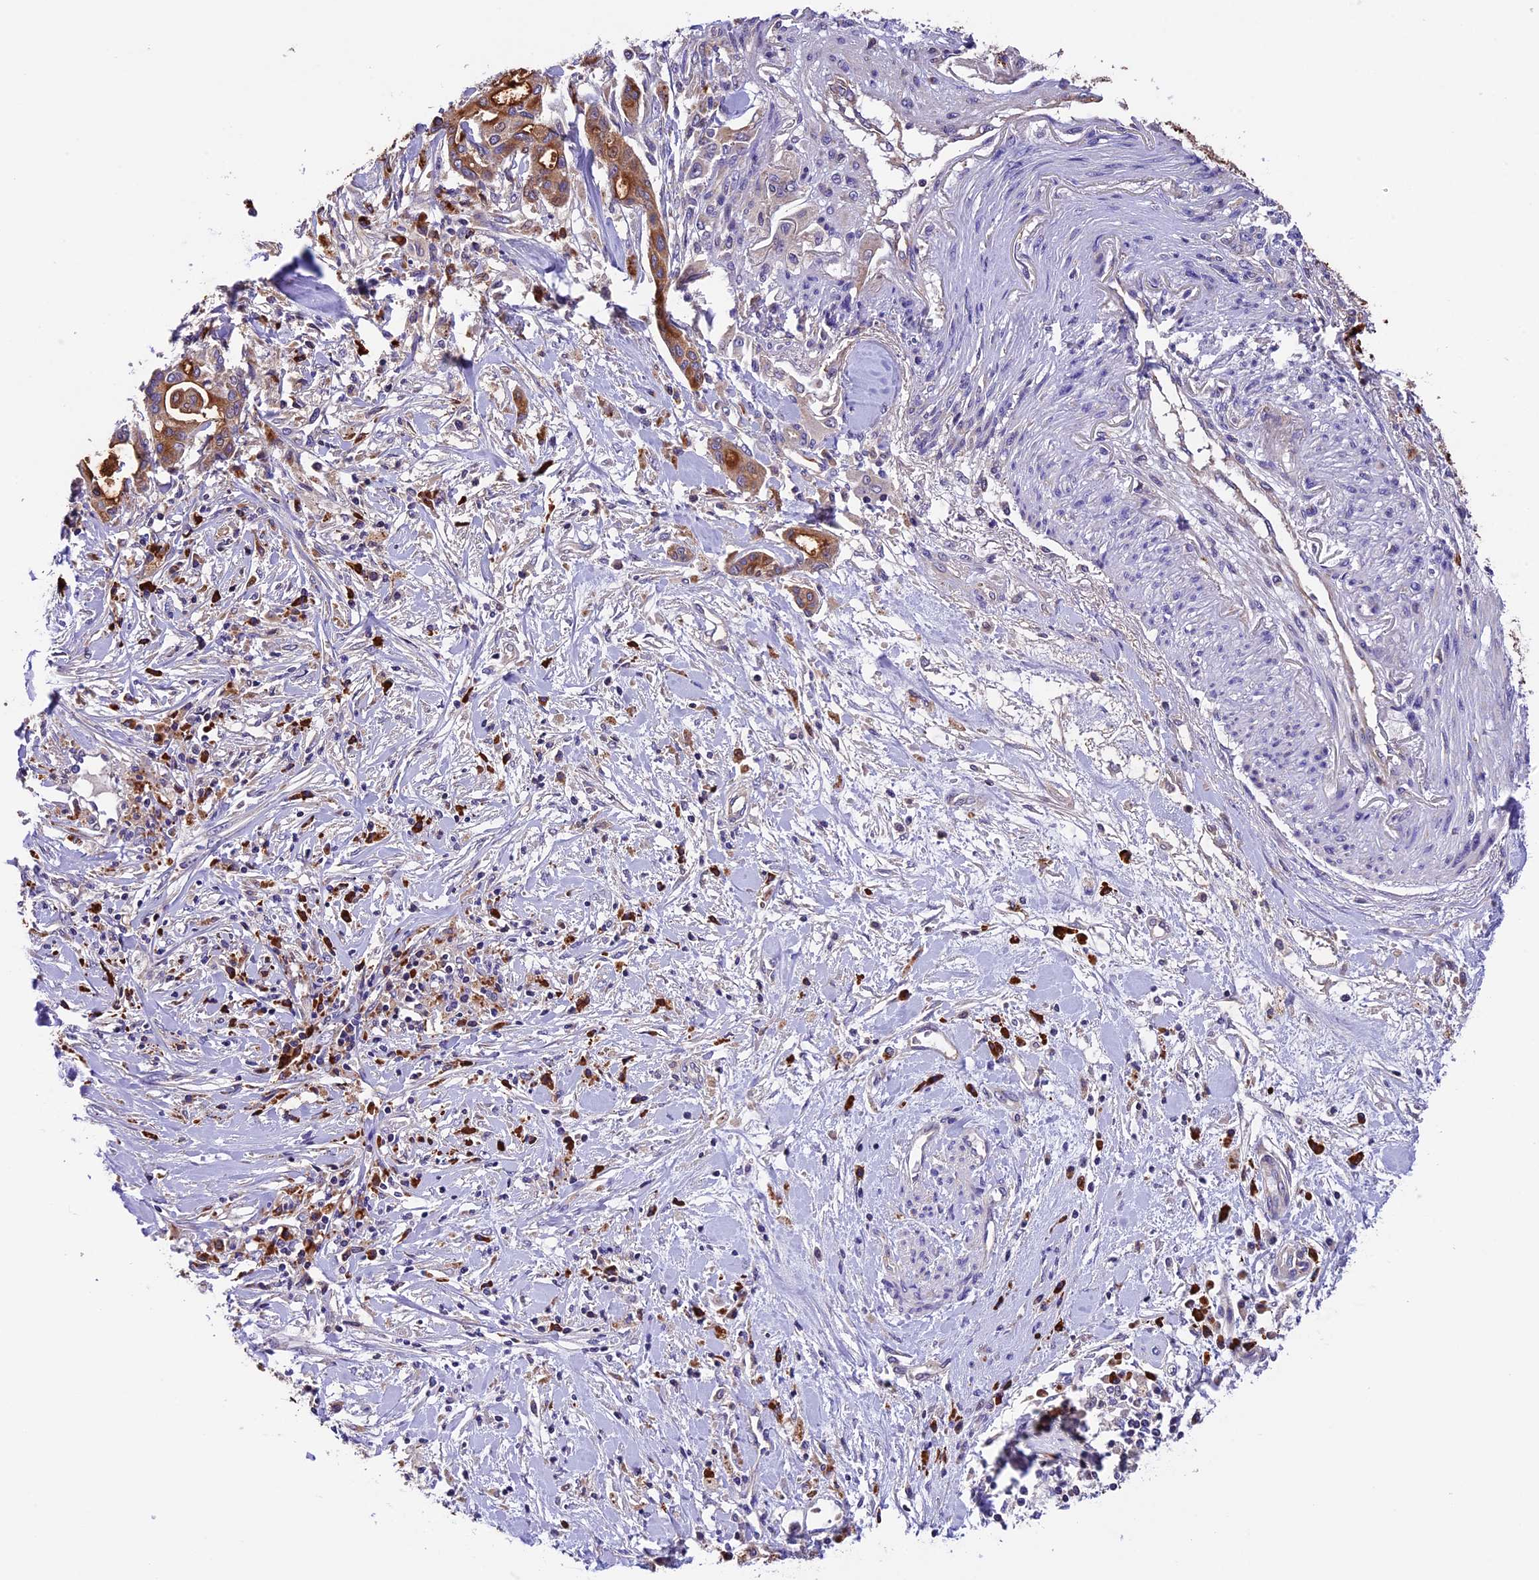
{"staining": {"intensity": "moderate", "quantity": ">75%", "location": "cytoplasmic/membranous"}, "tissue": "pancreatic cancer", "cell_type": "Tumor cells", "image_type": "cancer", "snomed": [{"axis": "morphology", "description": "Adenocarcinoma, NOS"}, {"axis": "topography", "description": "Pancreas"}], "caption": "Adenocarcinoma (pancreatic) tissue displays moderate cytoplasmic/membranous staining in approximately >75% of tumor cells, visualized by immunohistochemistry. The protein is shown in brown color, while the nuclei are stained blue.", "gene": "METTL22", "patient": {"sex": "male", "age": 46}}